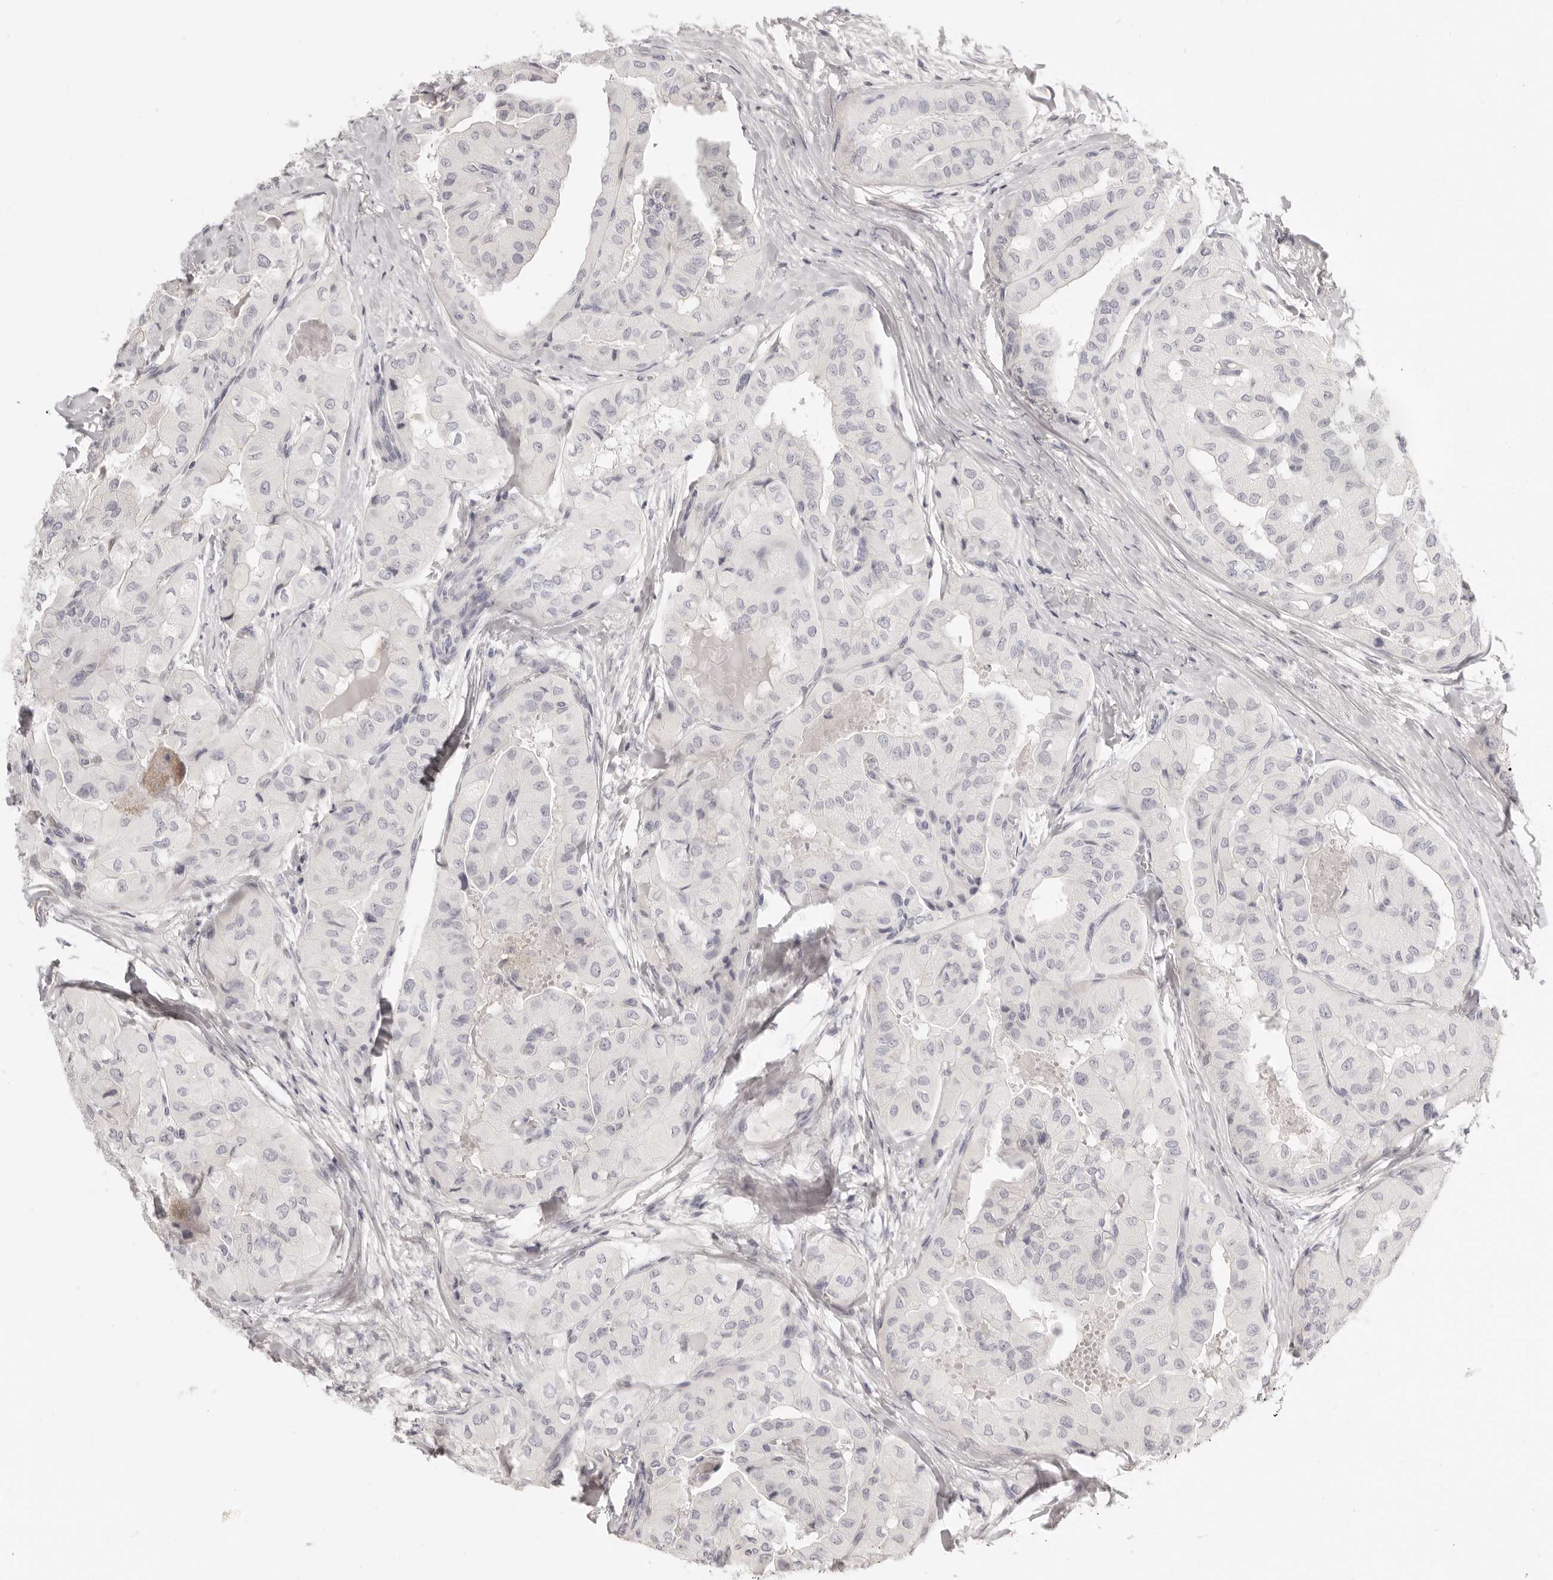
{"staining": {"intensity": "negative", "quantity": "none", "location": "none"}, "tissue": "thyroid cancer", "cell_type": "Tumor cells", "image_type": "cancer", "snomed": [{"axis": "morphology", "description": "Papillary adenocarcinoma, NOS"}, {"axis": "topography", "description": "Thyroid gland"}], "caption": "Photomicrograph shows no significant protein positivity in tumor cells of papillary adenocarcinoma (thyroid).", "gene": "FABP1", "patient": {"sex": "female", "age": 59}}